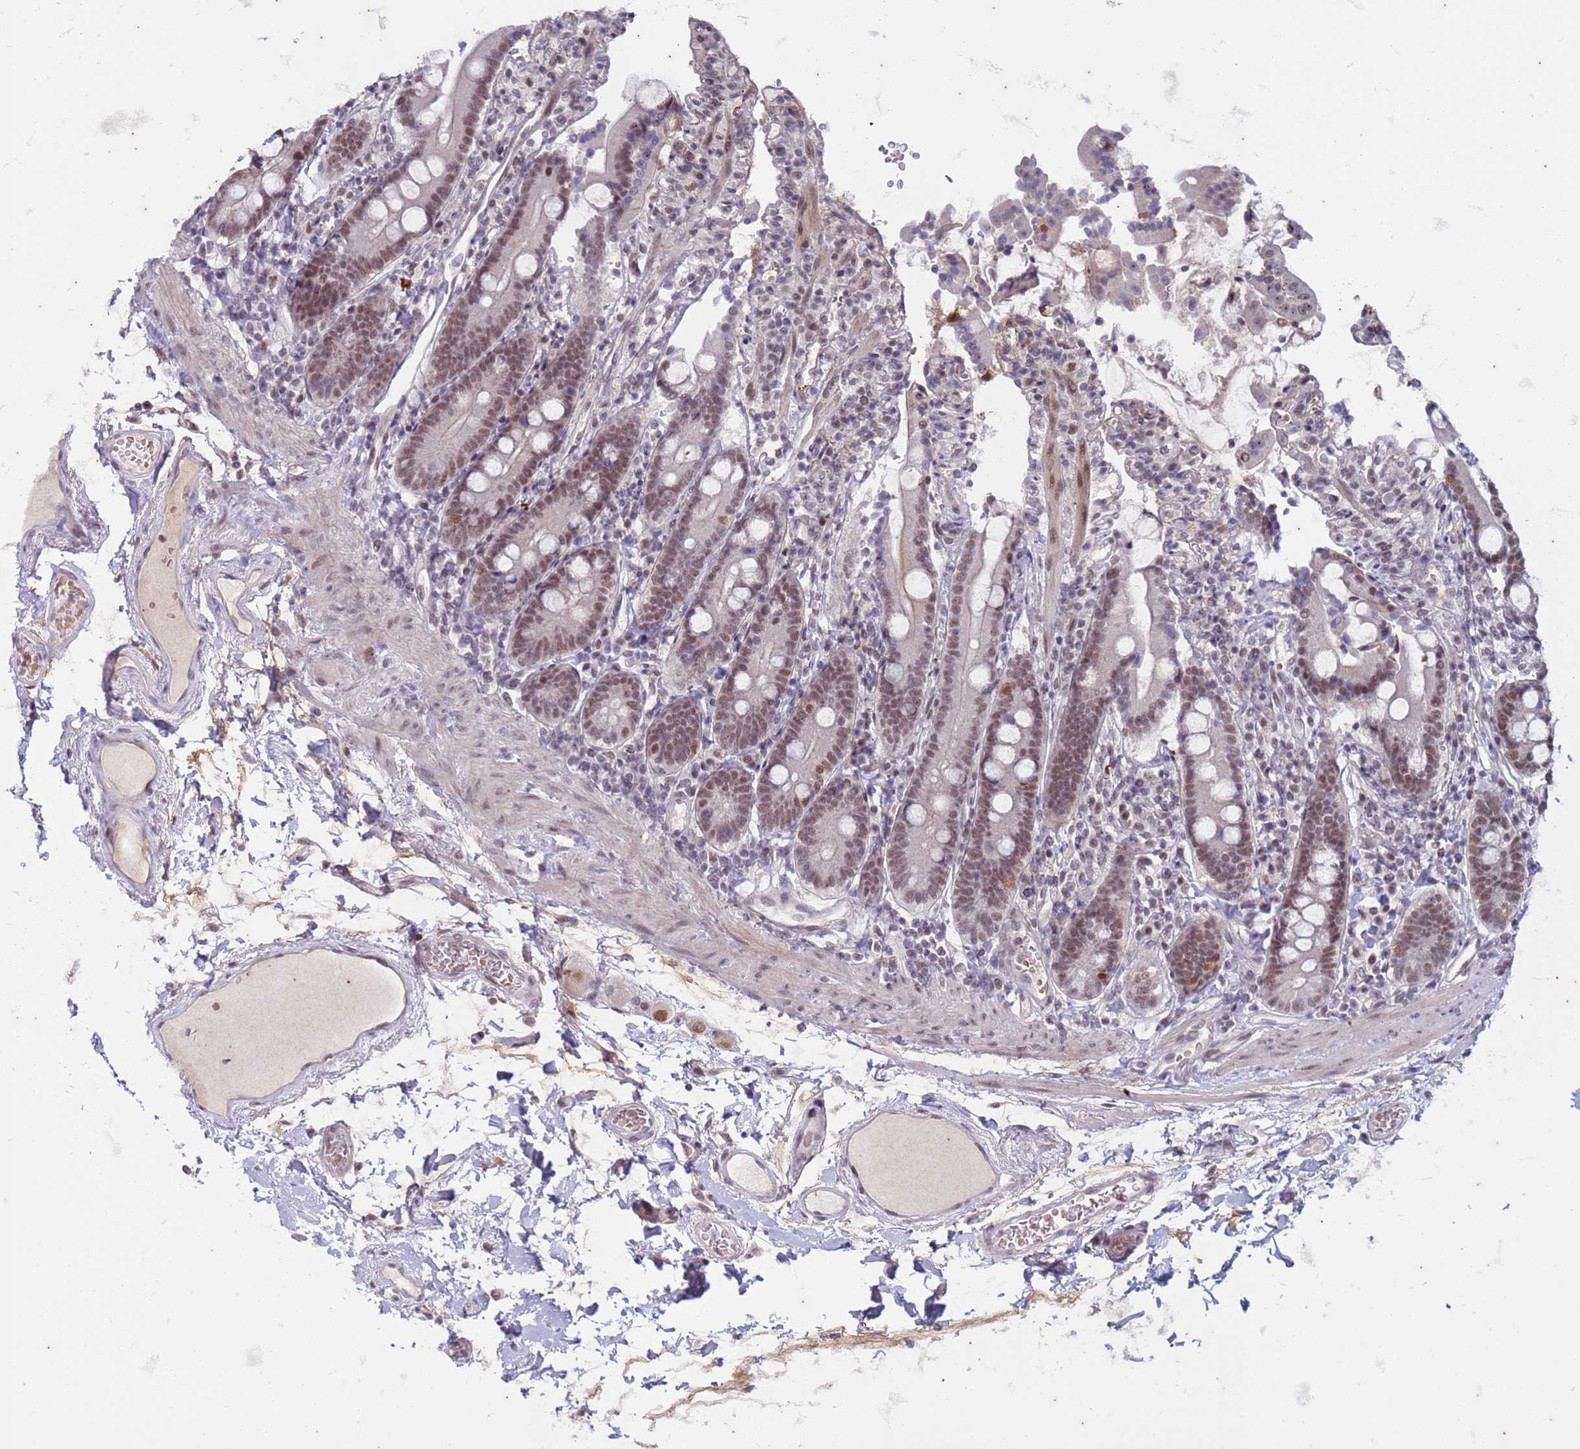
{"staining": {"intensity": "moderate", "quantity": "25%-75%", "location": "nuclear"}, "tissue": "duodenum", "cell_type": "Glandular cells", "image_type": "normal", "snomed": [{"axis": "morphology", "description": "Normal tissue, NOS"}, {"axis": "topography", "description": "Duodenum"}], "caption": "A medium amount of moderate nuclear expression is present in about 25%-75% of glandular cells in unremarkable duodenum. The protein is shown in brown color, while the nuclei are stained blue.", "gene": "TRMT6", "patient": {"sex": "male", "age": 55}}